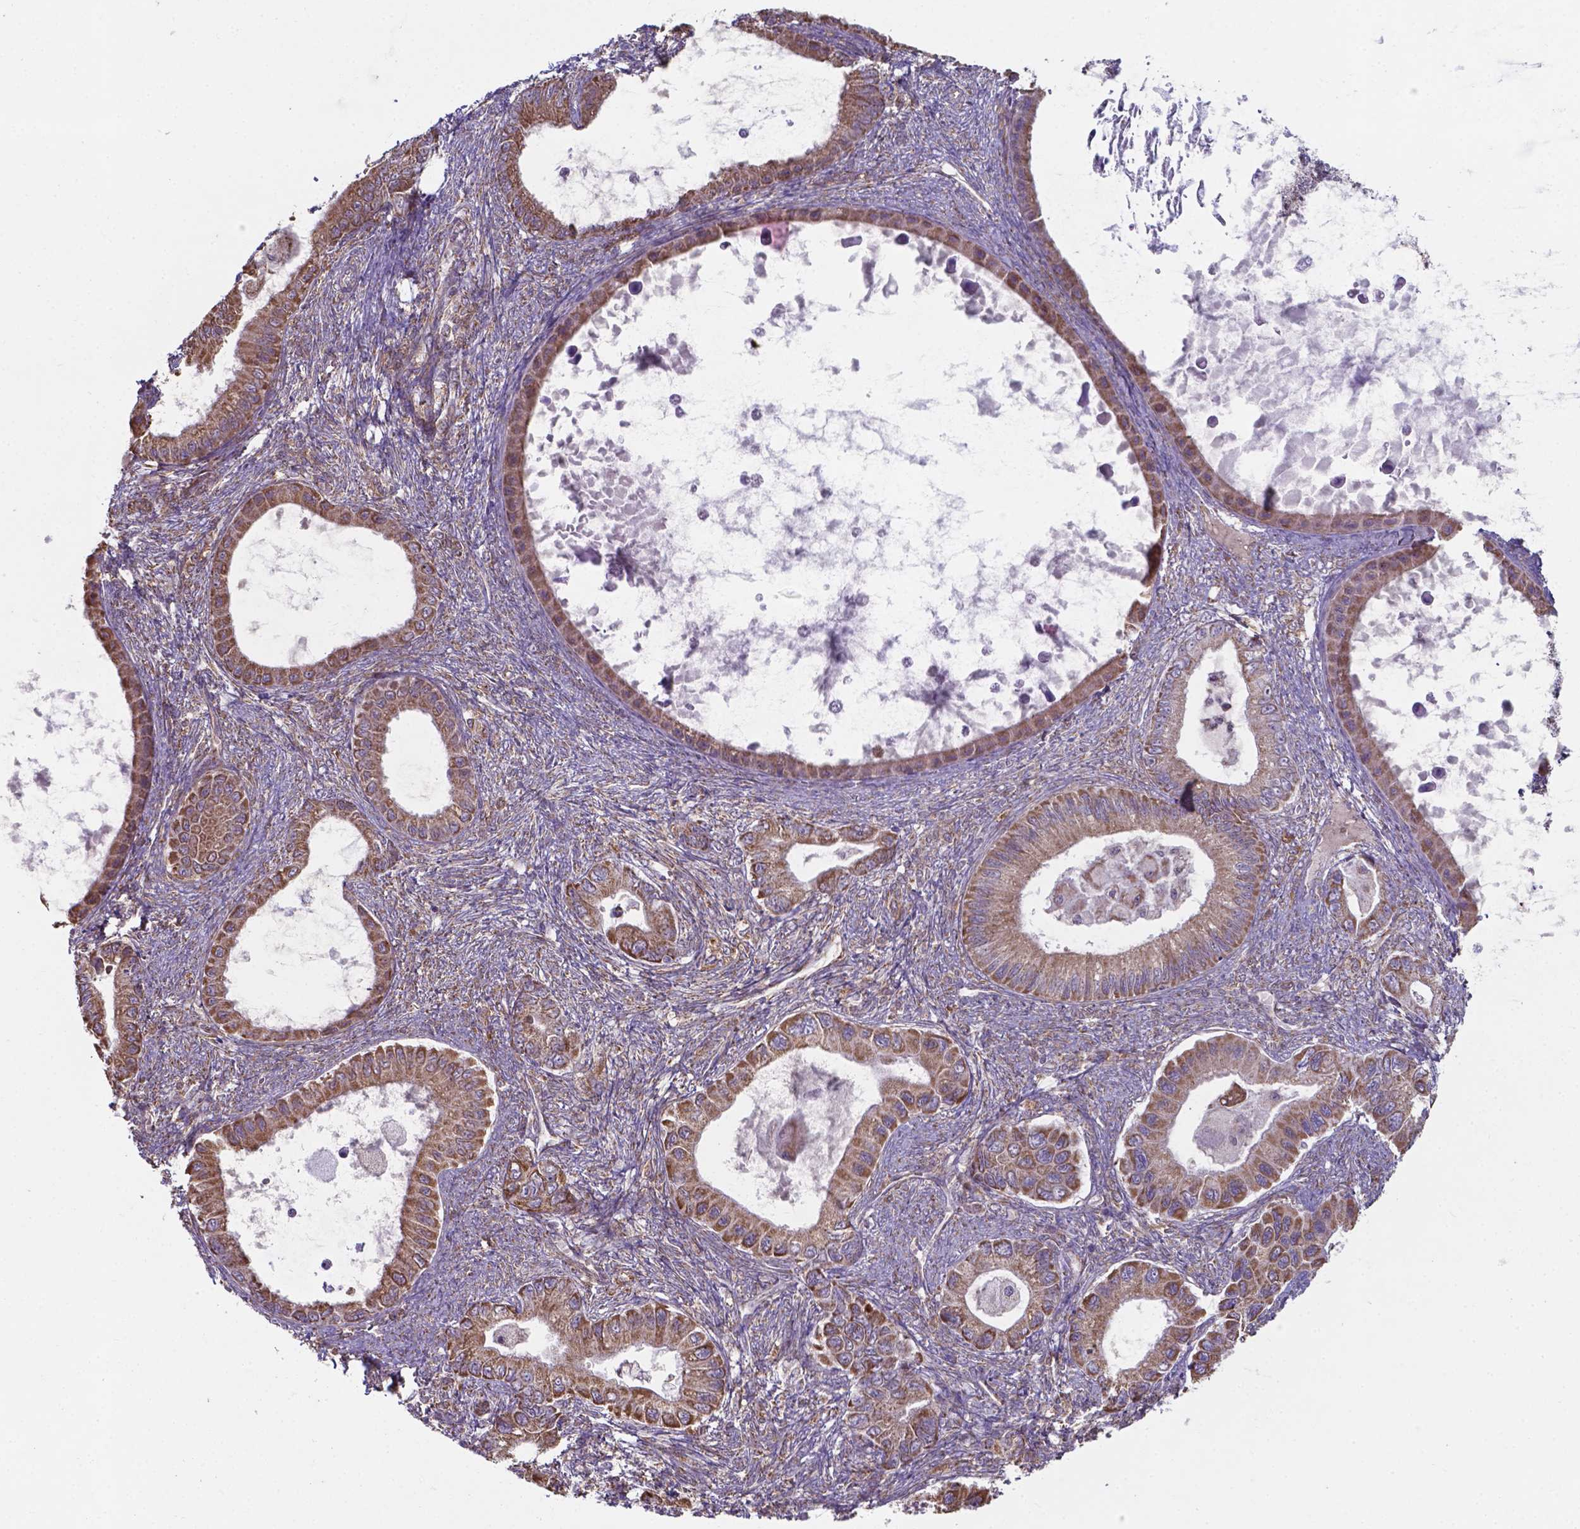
{"staining": {"intensity": "moderate", "quantity": ">75%", "location": "cytoplasmic/membranous"}, "tissue": "ovarian cancer", "cell_type": "Tumor cells", "image_type": "cancer", "snomed": [{"axis": "morphology", "description": "Cystadenocarcinoma, mucinous, NOS"}, {"axis": "topography", "description": "Ovary"}], "caption": "About >75% of tumor cells in ovarian cancer show moderate cytoplasmic/membranous protein expression as visualized by brown immunohistochemical staining.", "gene": "FAM114A1", "patient": {"sex": "female", "age": 64}}